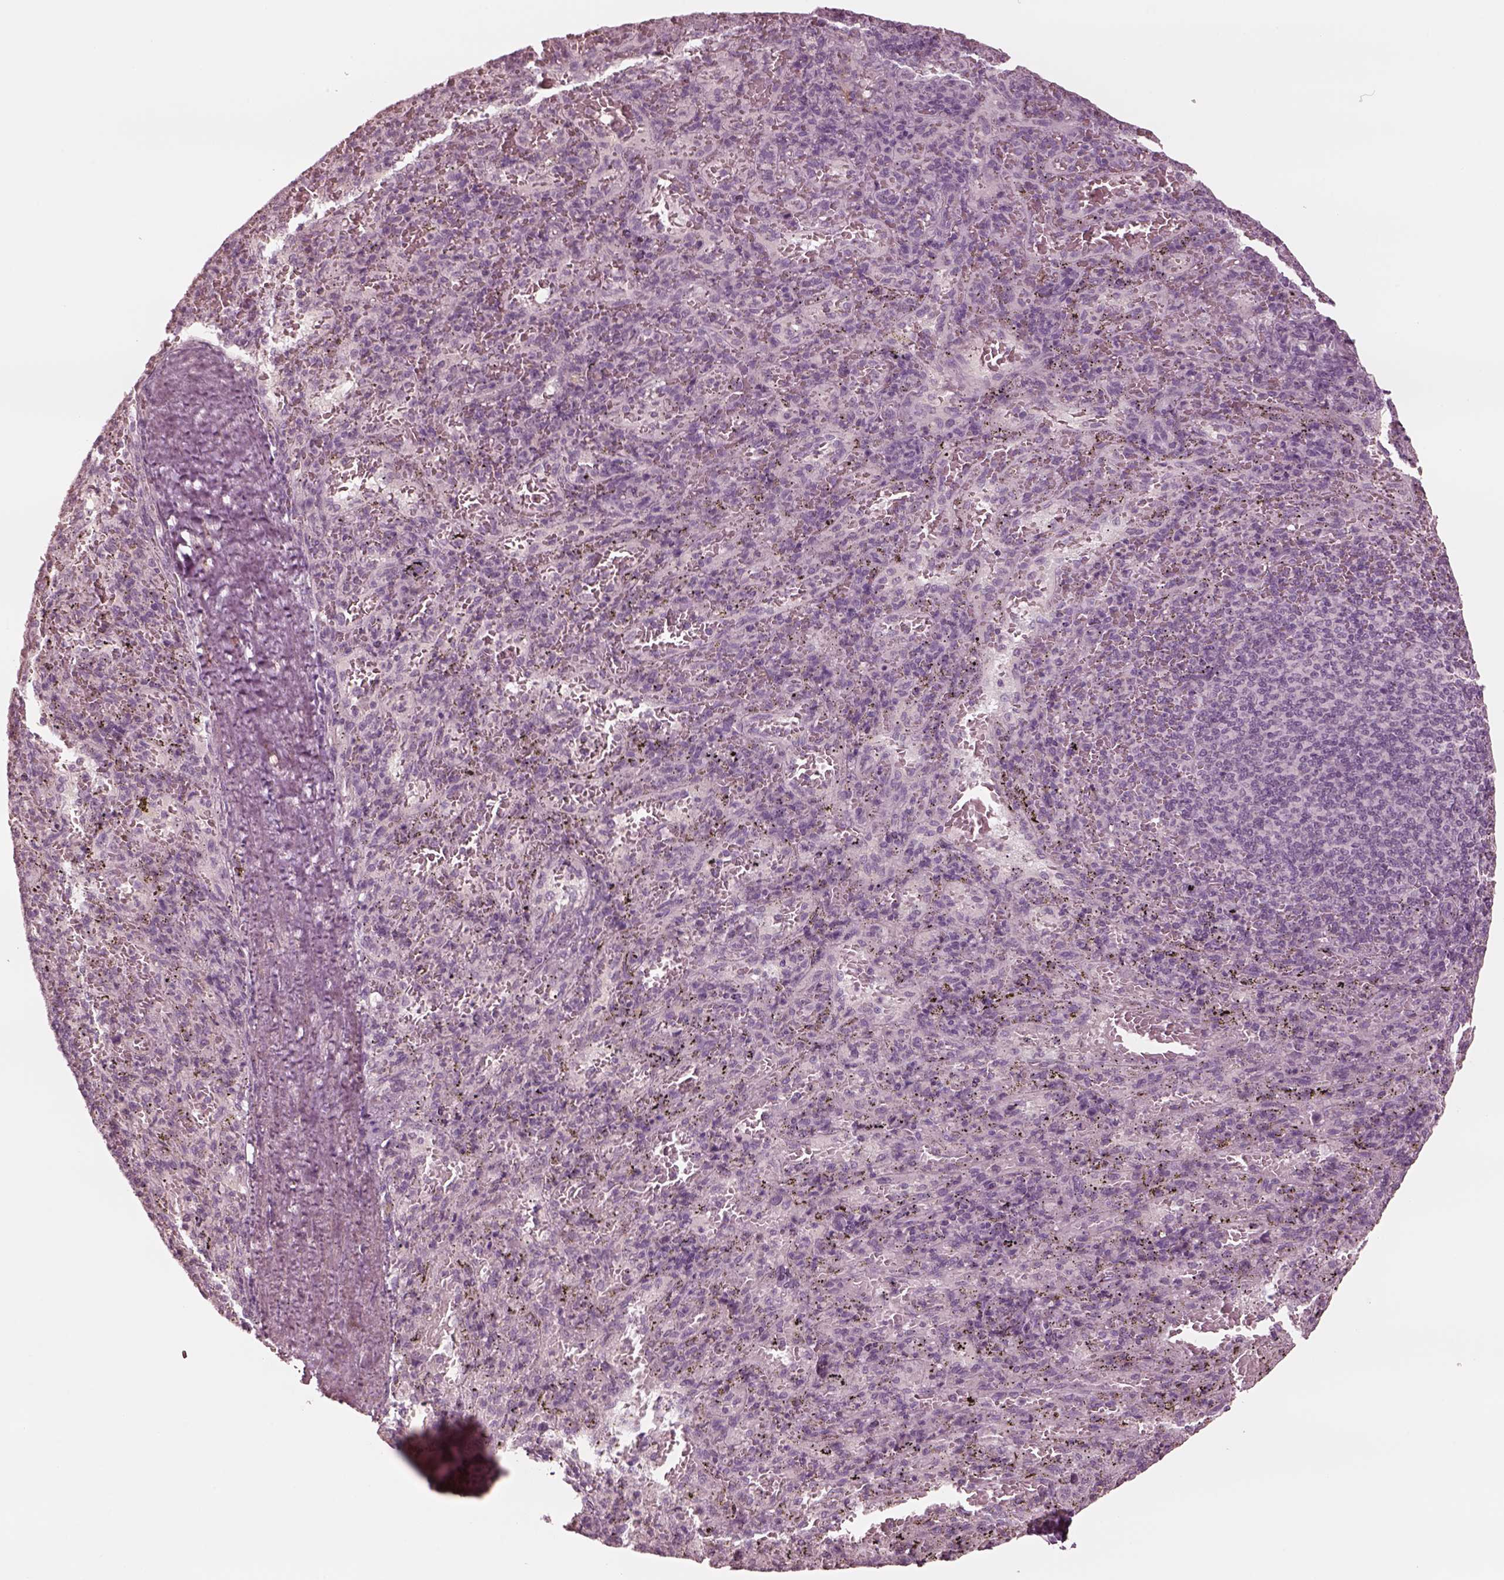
{"staining": {"intensity": "negative", "quantity": "none", "location": "none"}, "tissue": "spleen", "cell_type": "Cells in red pulp", "image_type": "normal", "snomed": [{"axis": "morphology", "description": "Normal tissue, NOS"}, {"axis": "topography", "description": "Spleen"}], "caption": "The IHC photomicrograph has no significant expression in cells in red pulp of spleen.", "gene": "DNAAF9", "patient": {"sex": "male", "age": 57}}